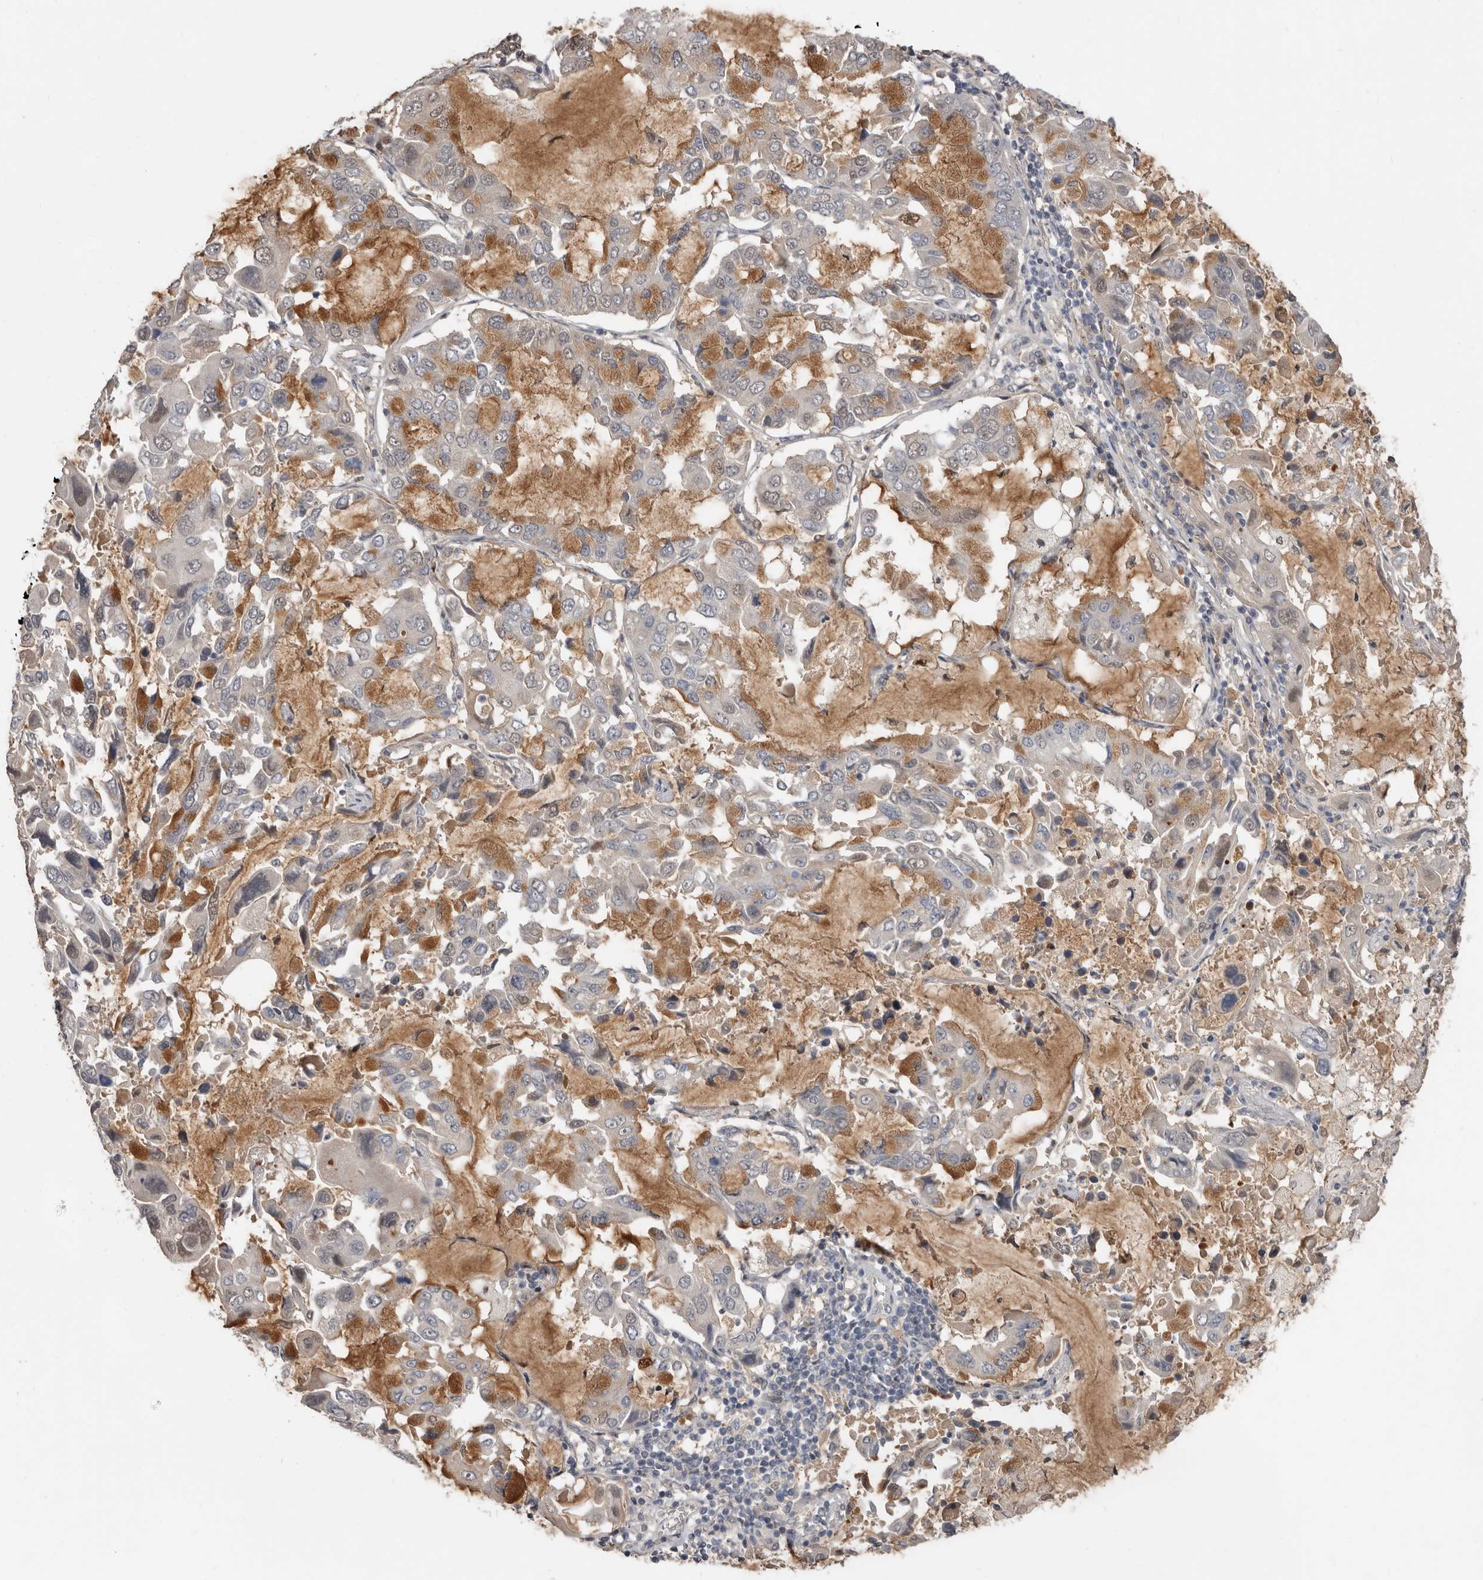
{"staining": {"intensity": "moderate", "quantity": "<25%", "location": "nuclear"}, "tissue": "lung cancer", "cell_type": "Tumor cells", "image_type": "cancer", "snomed": [{"axis": "morphology", "description": "Adenocarcinoma, NOS"}, {"axis": "topography", "description": "Lung"}], "caption": "Protein staining displays moderate nuclear expression in about <25% of tumor cells in lung cancer (adenocarcinoma).", "gene": "RBKS", "patient": {"sex": "male", "age": 64}}